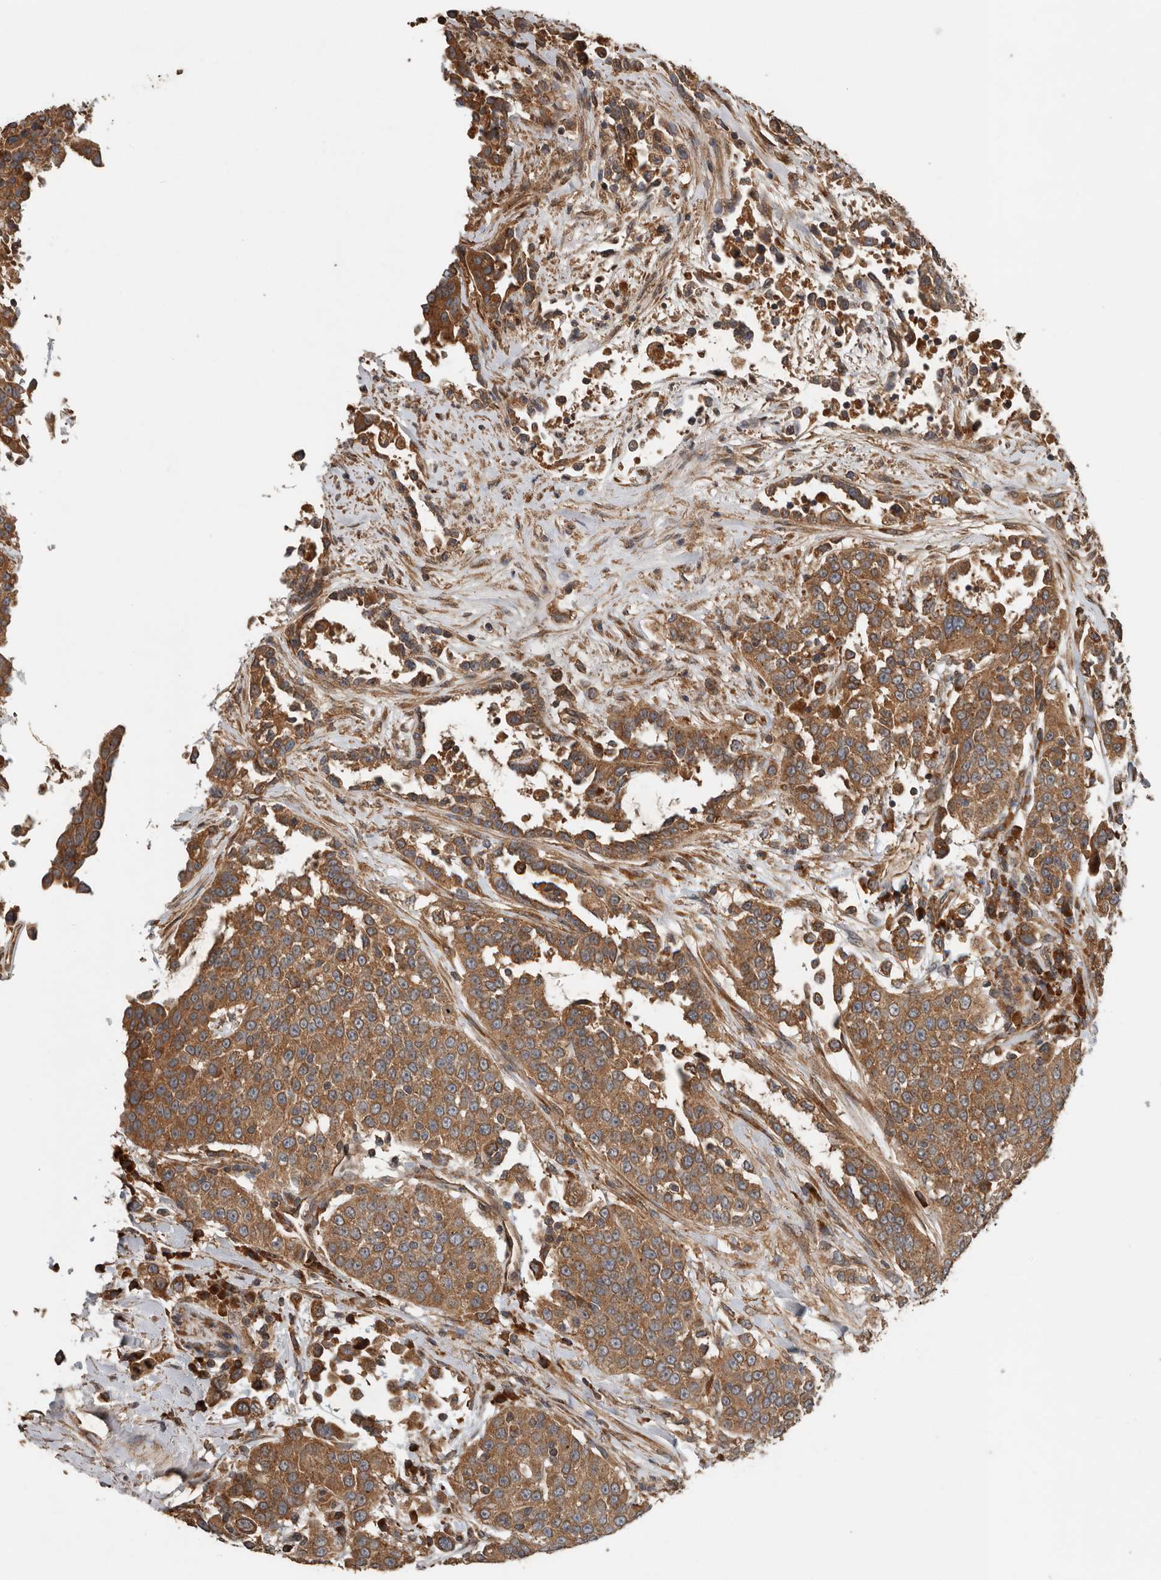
{"staining": {"intensity": "strong", "quantity": ">75%", "location": "cytoplasmic/membranous"}, "tissue": "urothelial cancer", "cell_type": "Tumor cells", "image_type": "cancer", "snomed": [{"axis": "morphology", "description": "Urothelial carcinoma, High grade"}, {"axis": "topography", "description": "Urinary bladder"}], "caption": "An image of high-grade urothelial carcinoma stained for a protein demonstrates strong cytoplasmic/membranous brown staining in tumor cells.", "gene": "RNF207", "patient": {"sex": "female", "age": 80}}